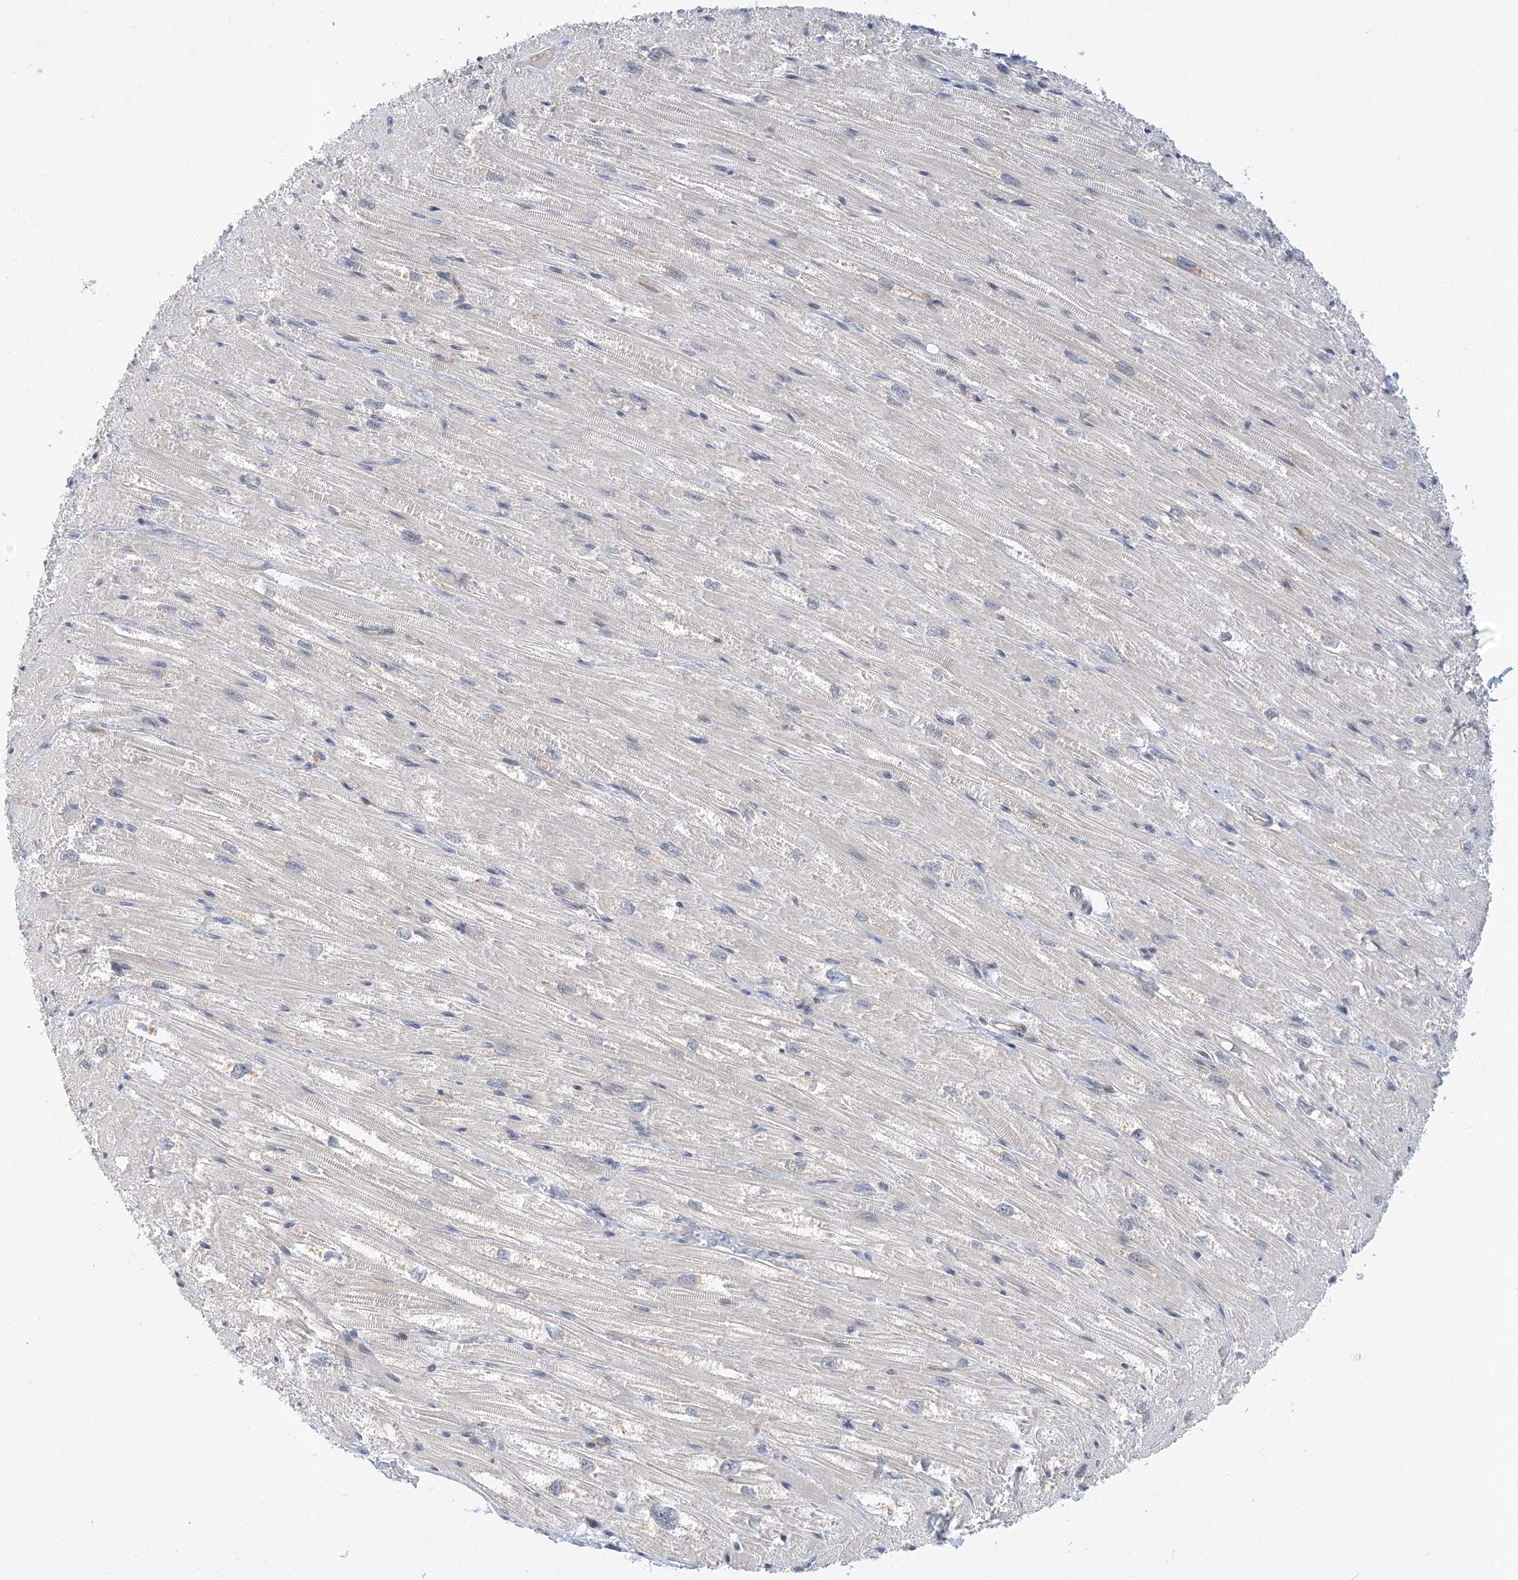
{"staining": {"intensity": "negative", "quantity": "none", "location": "none"}, "tissue": "heart muscle", "cell_type": "Cardiomyocytes", "image_type": "normal", "snomed": [{"axis": "morphology", "description": "Normal tissue, NOS"}, {"axis": "topography", "description": "Heart"}], "caption": "Image shows no protein positivity in cardiomyocytes of benign heart muscle.", "gene": "LARP4B", "patient": {"sex": "male", "age": 50}}